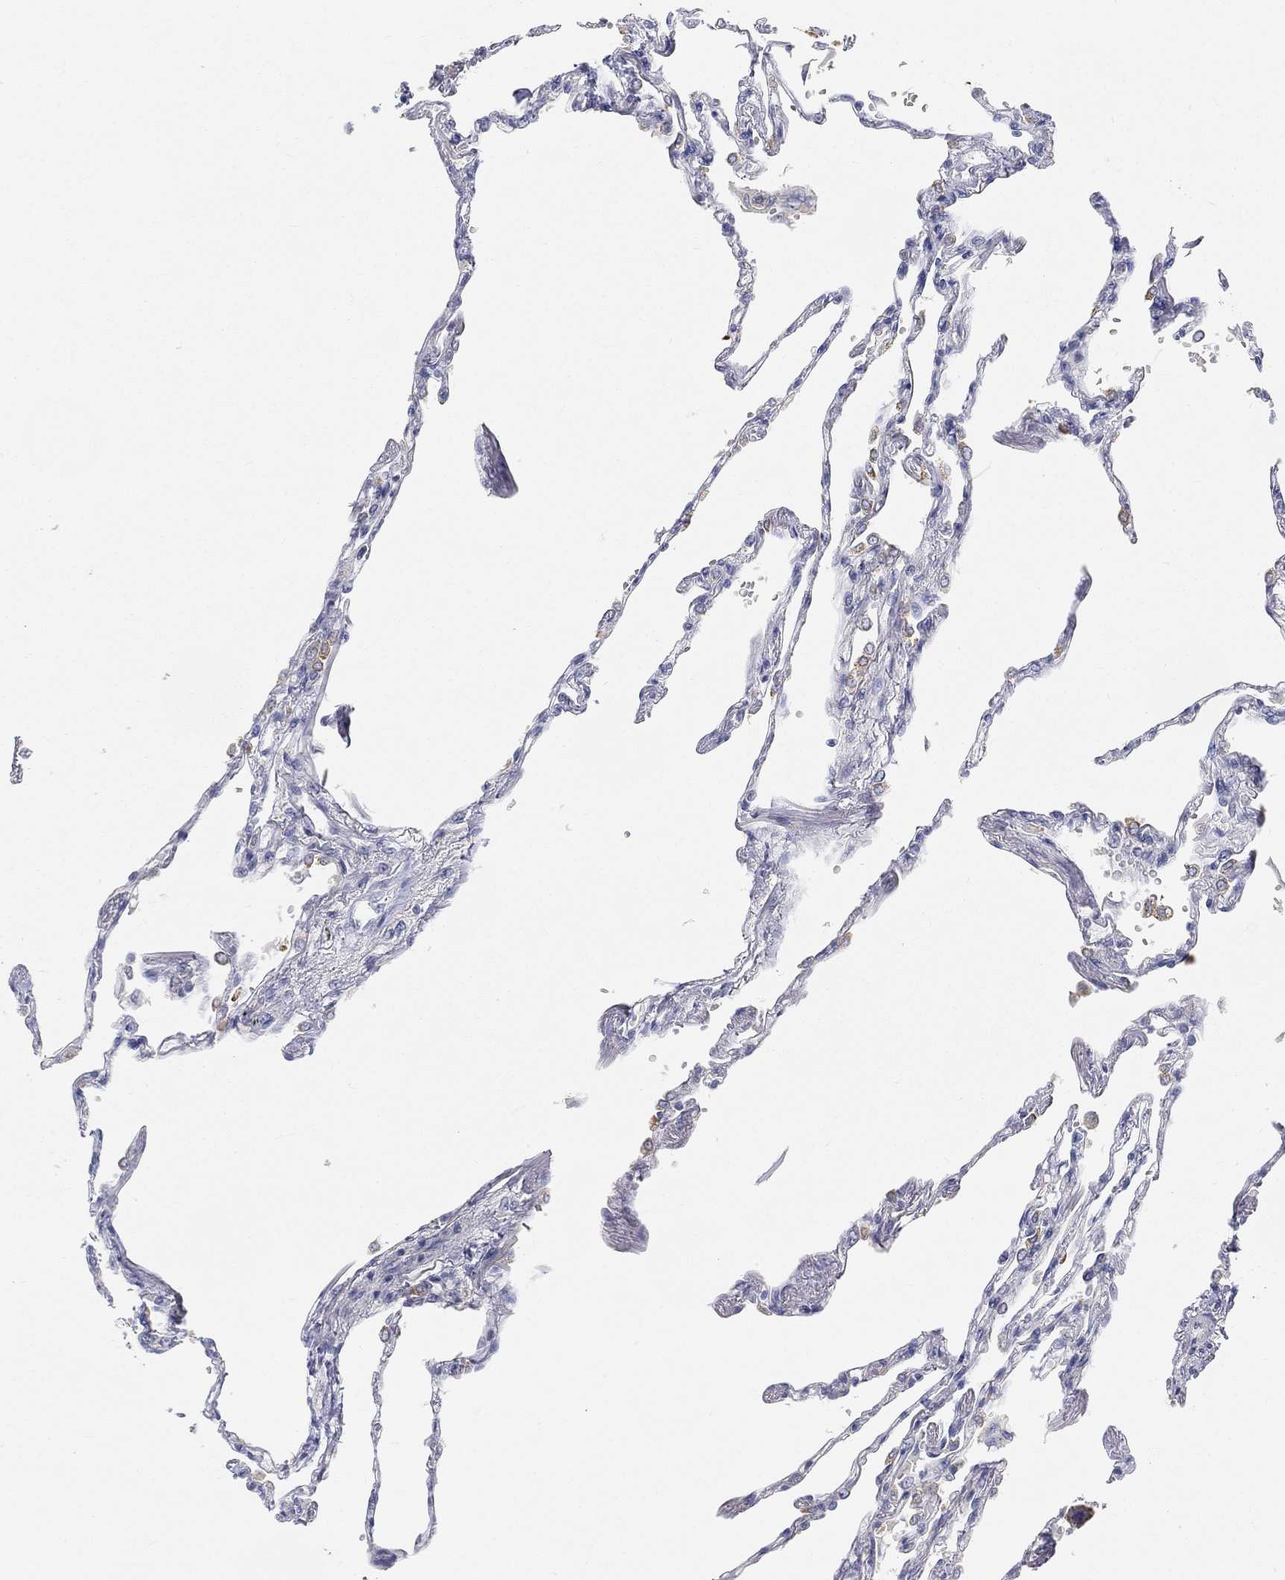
{"staining": {"intensity": "moderate", "quantity": "<25%", "location": "cytoplasmic/membranous"}, "tissue": "lung", "cell_type": "Alveolar cells", "image_type": "normal", "snomed": [{"axis": "morphology", "description": "Normal tissue, NOS"}, {"axis": "topography", "description": "Lung"}], "caption": "Protein analysis of benign lung exhibits moderate cytoplasmic/membranous expression in about <25% of alveolar cells. (IHC, brightfield microscopy, high magnification).", "gene": "TMEM25", "patient": {"sex": "male", "age": 78}}